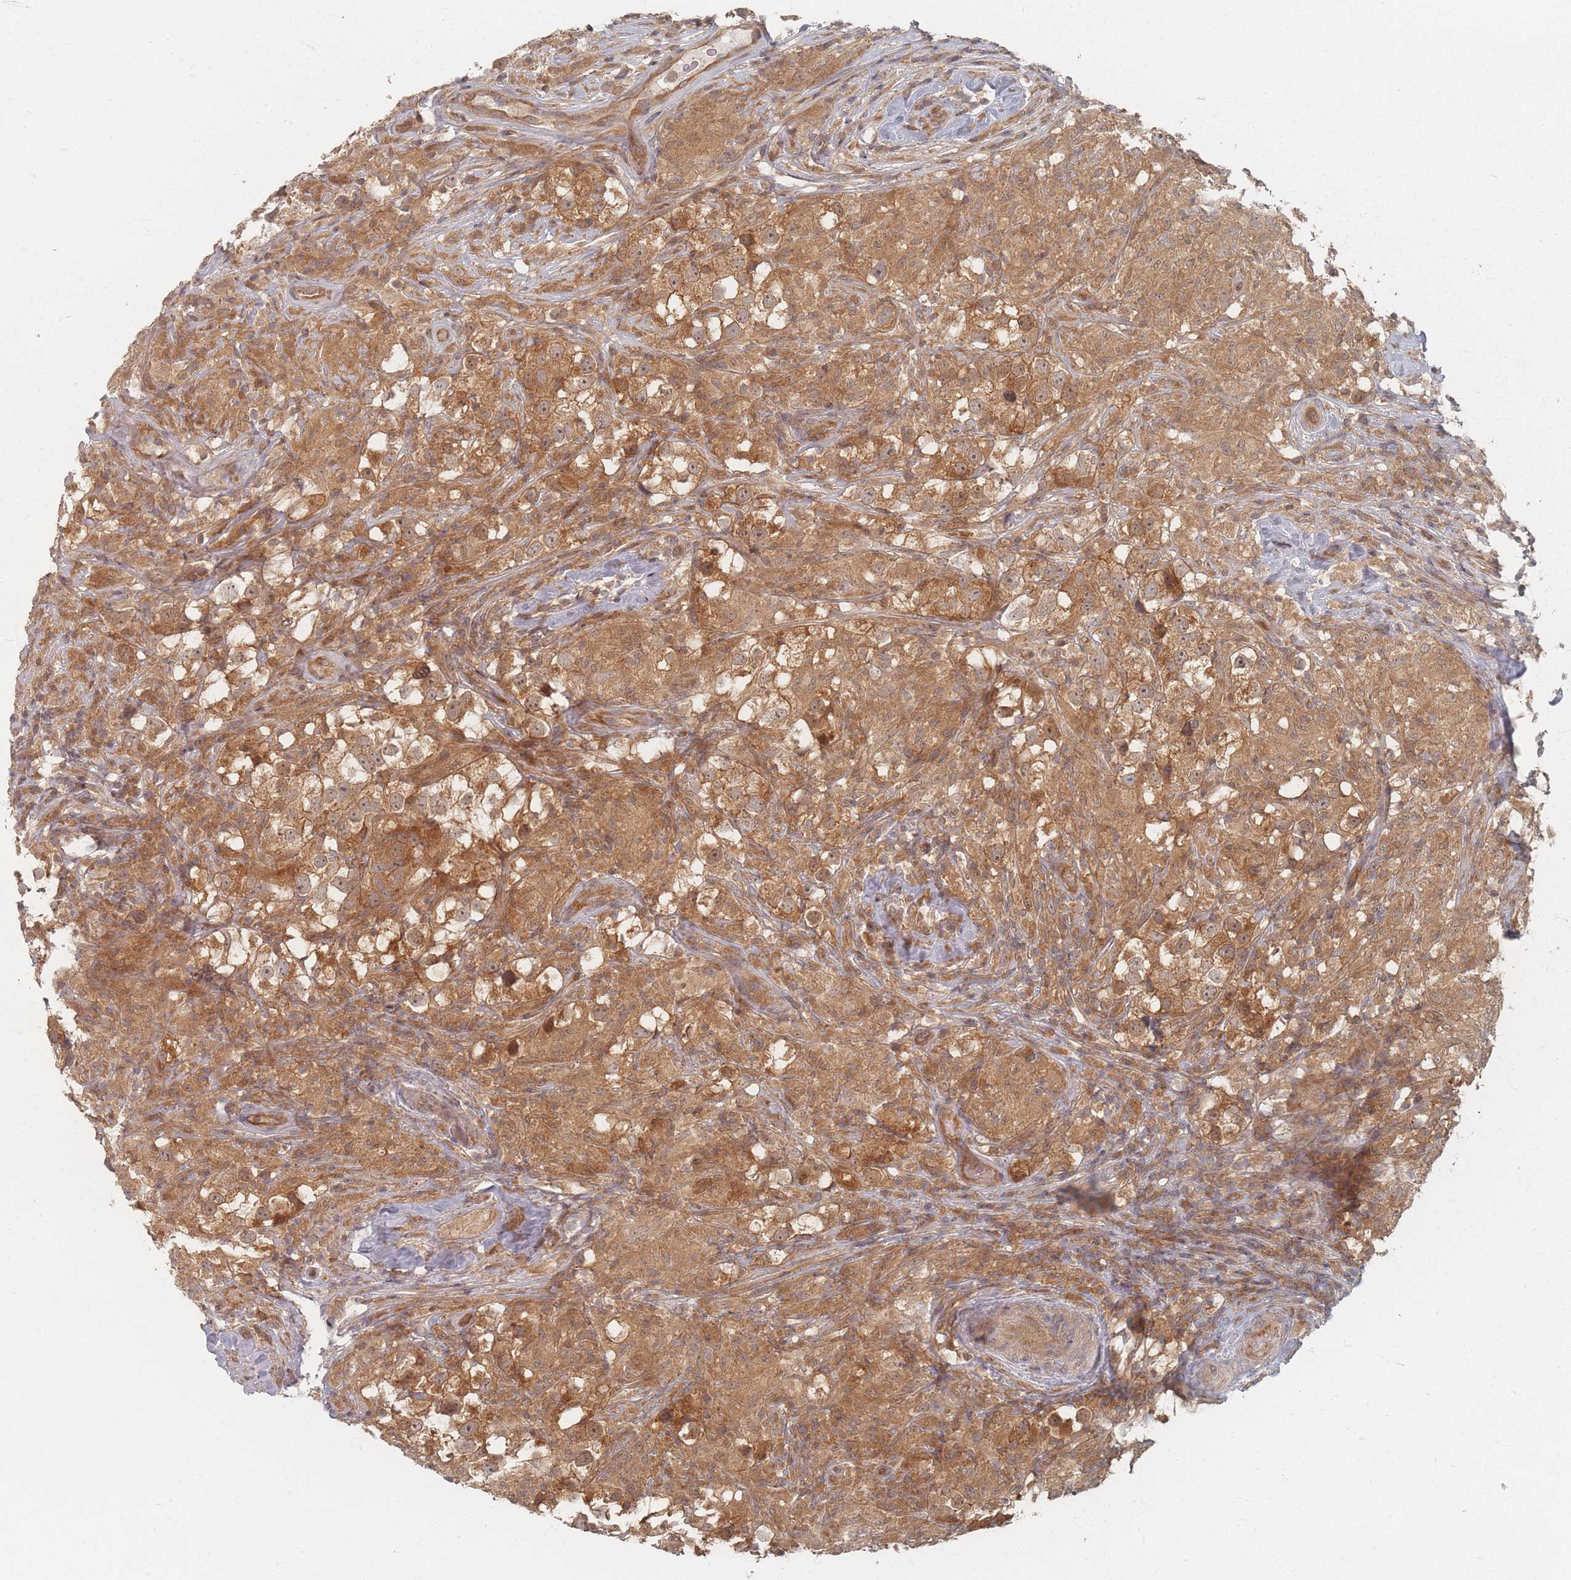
{"staining": {"intensity": "moderate", "quantity": ">75%", "location": "cytoplasmic/membranous"}, "tissue": "testis cancer", "cell_type": "Tumor cells", "image_type": "cancer", "snomed": [{"axis": "morphology", "description": "Seminoma, NOS"}, {"axis": "topography", "description": "Testis"}], "caption": "An image of human testis seminoma stained for a protein reveals moderate cytoplasmic/membranous brown staining in tumor cells.", "gene": "PSMD9", "patient": {"sex": "male", "age": 46}}